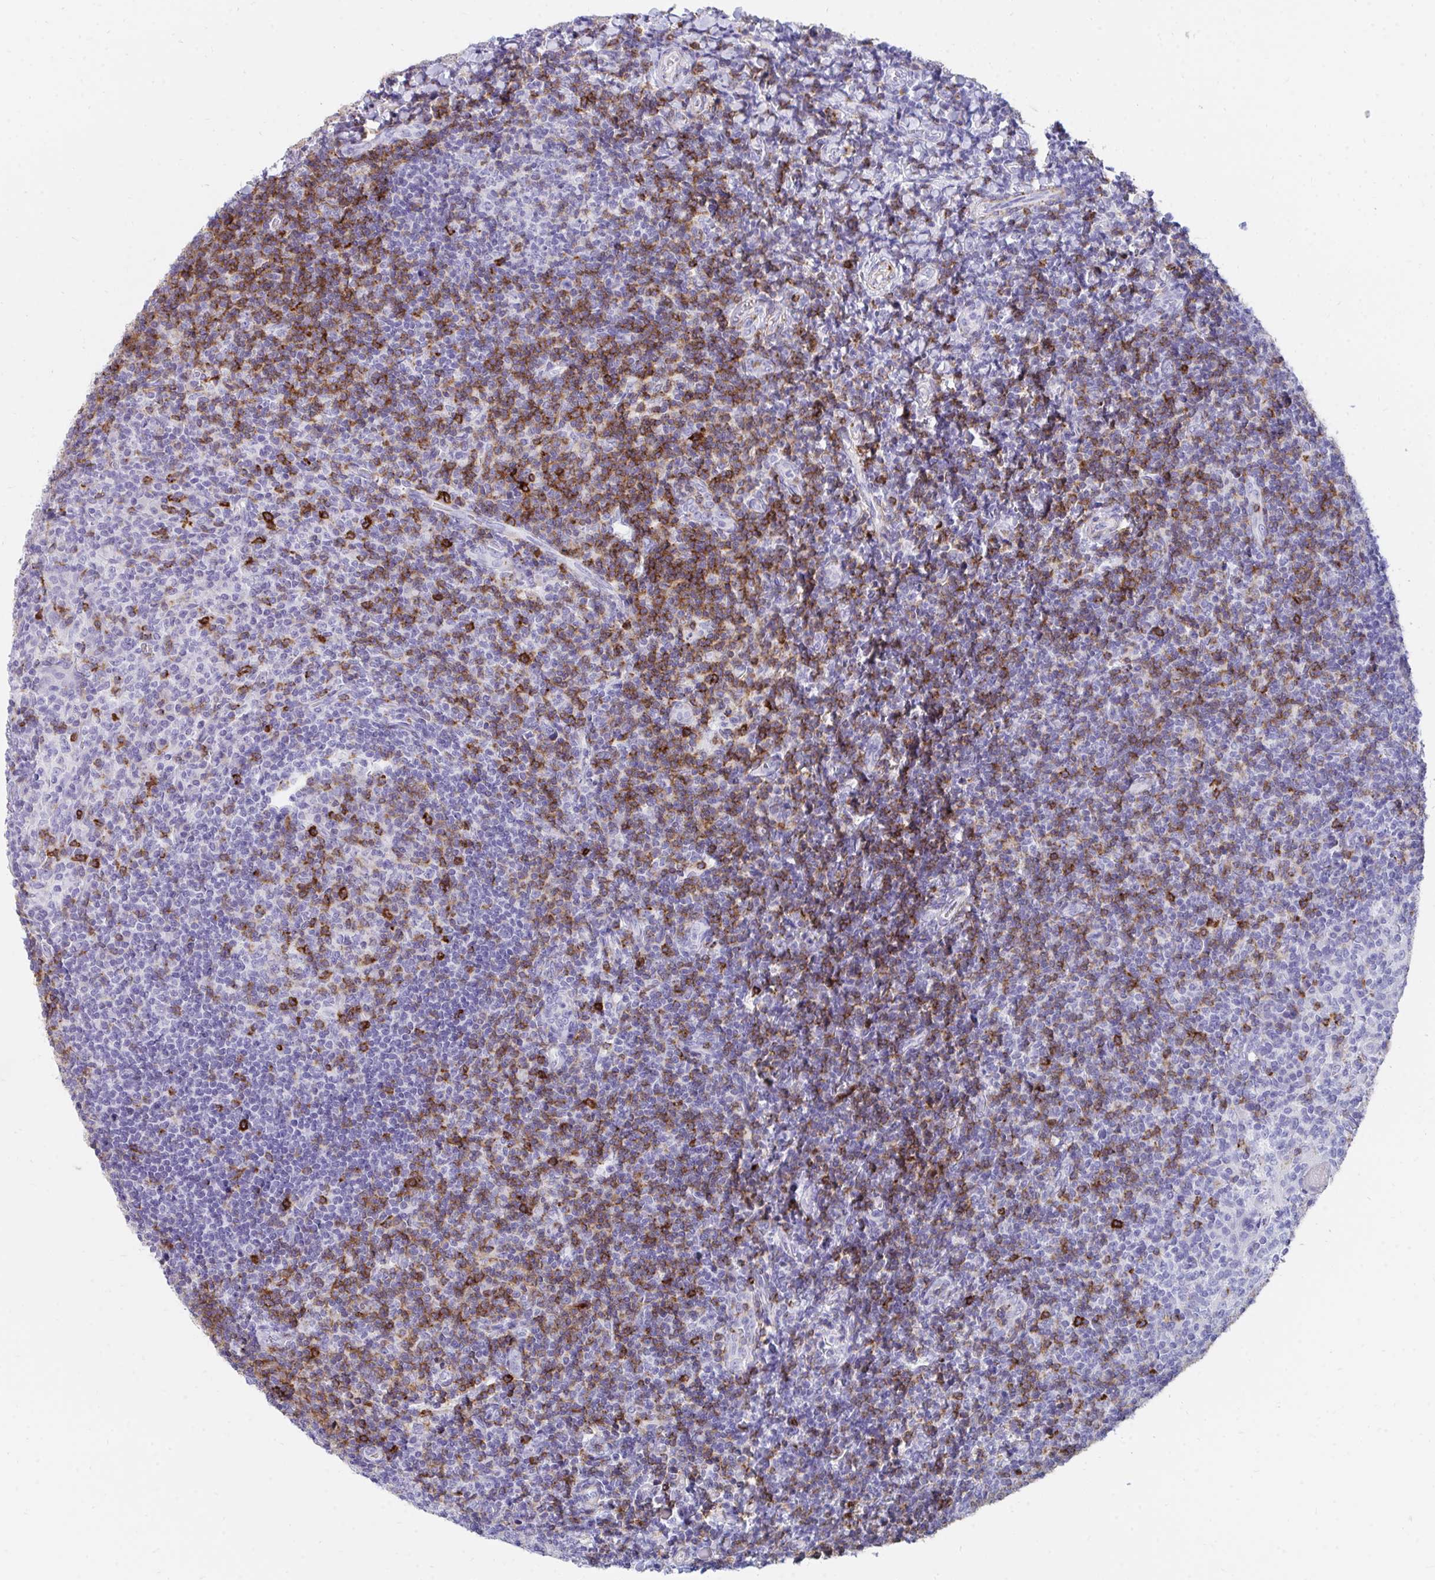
{"staining": {"intensity": "strong", "quantity": "<25%", "location": "cytoplasmic/membranous"}, "tissue": "tonsil", "cell_type": "Germinal center cells", "image_type": "normal", "snomed": [{"axis": "morphology", "description": "Normal tissue, NOS"}, {"axis": "topography", "description": "Tonsil"}], "caption": "Human tonsil stained with a brown dye displays strong cytoplasmic/membranous positive staining in approximately <25% of germinal center cells.", "gene": "CD7", "patient": {"sex": "female", "age": 10}}